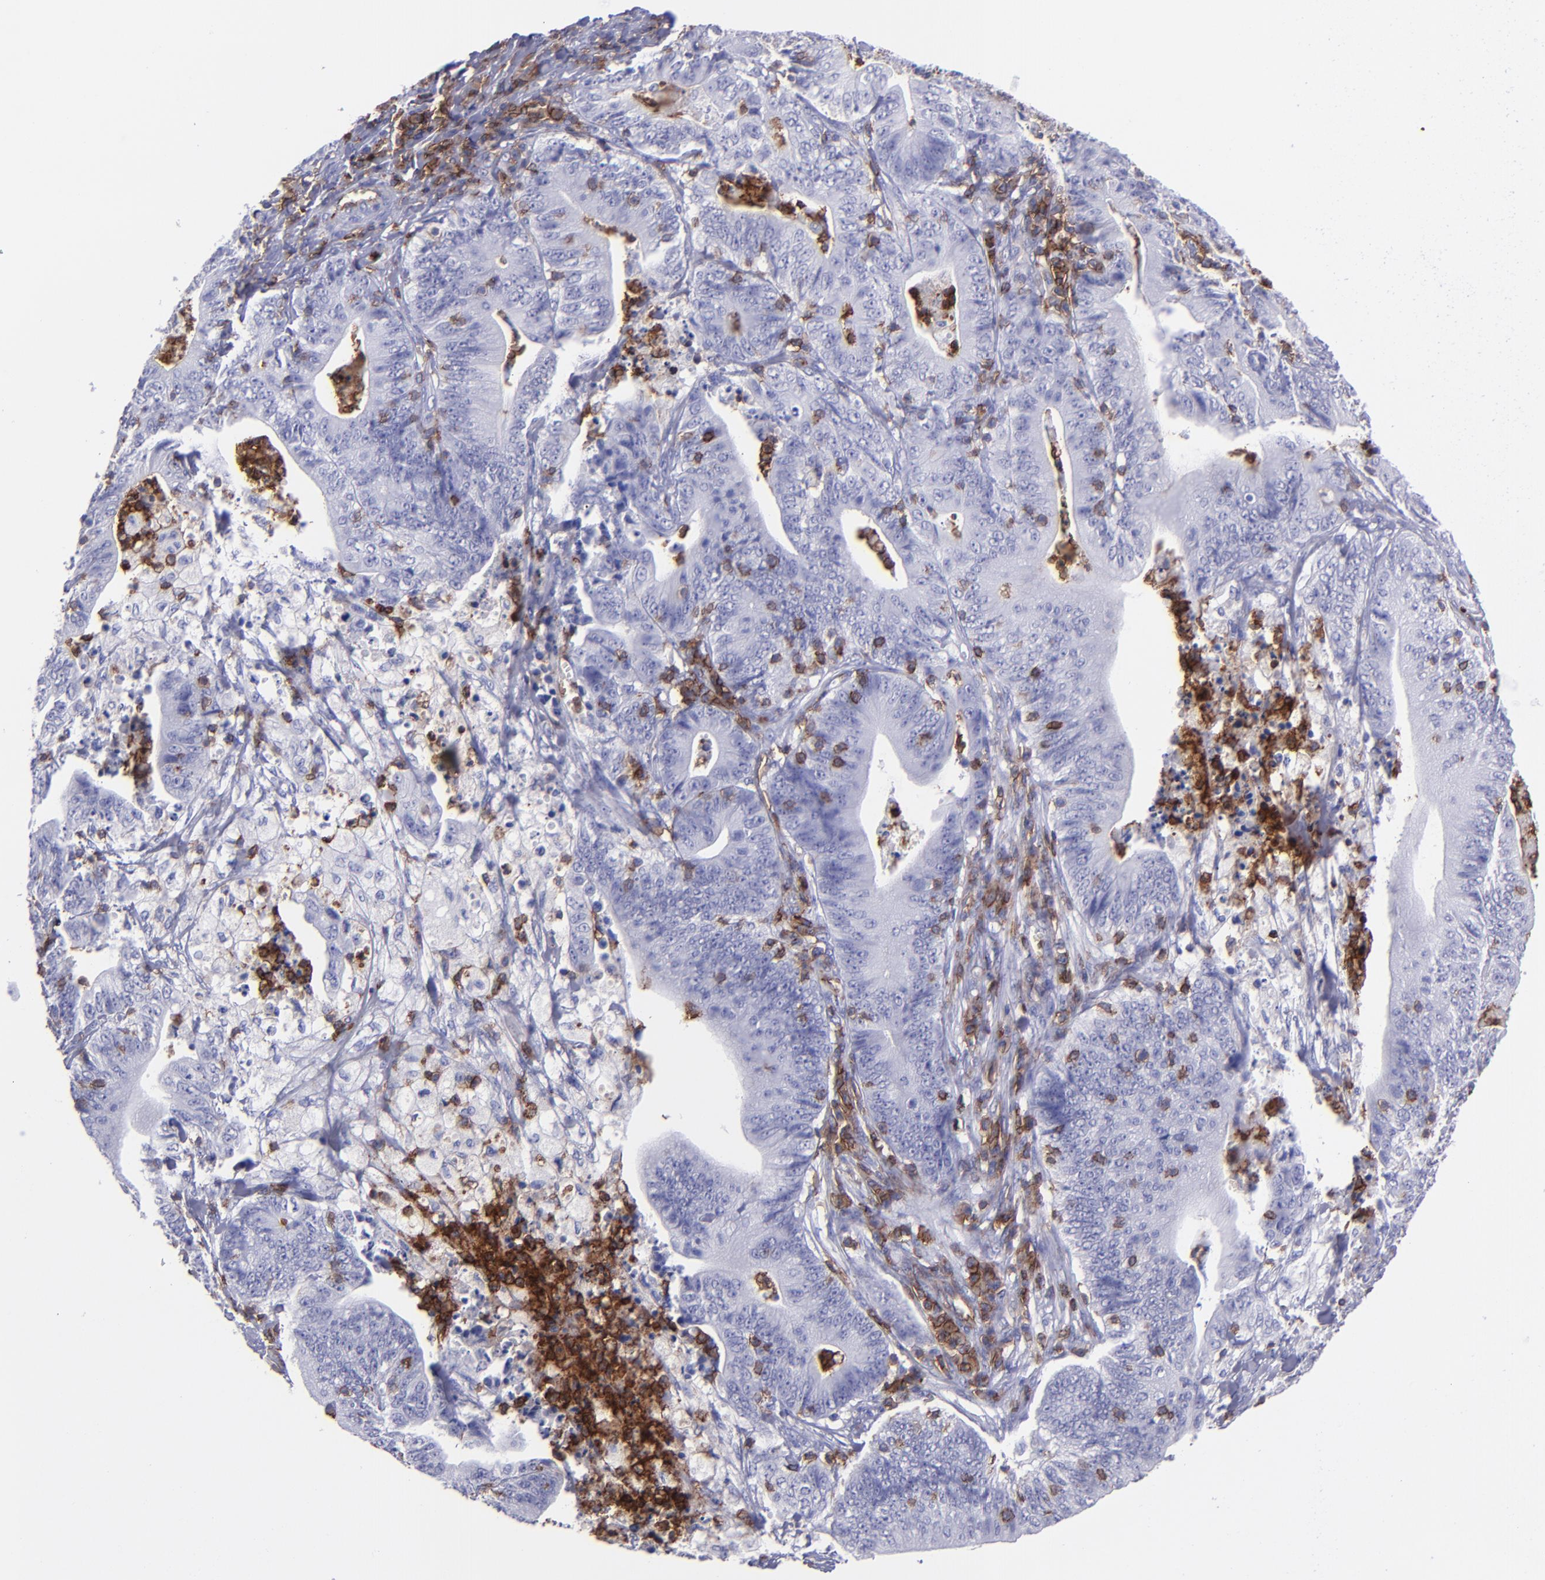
{"staining": {"intensity": "negative", "quantity": "none", "location": "none"}, "tissue": "stomach cancer", "cell_type": "Tumor cells", "image_type": "cancer", "snomed": [{"axis": "morphology", "description": "Adenocarcinoma, NOS"}, {"axis": "topography", "description": "Stomach, lower"}], "caption": "A histopathology image of human stomach adenocarcinoma is negative for staining in tumor cells. (DAB (3,3'-diaminobenzidine) immunohistochemistry, high magnification).", "gene": "ICAM3", "patient": {"sex": "female", "age": 86}}